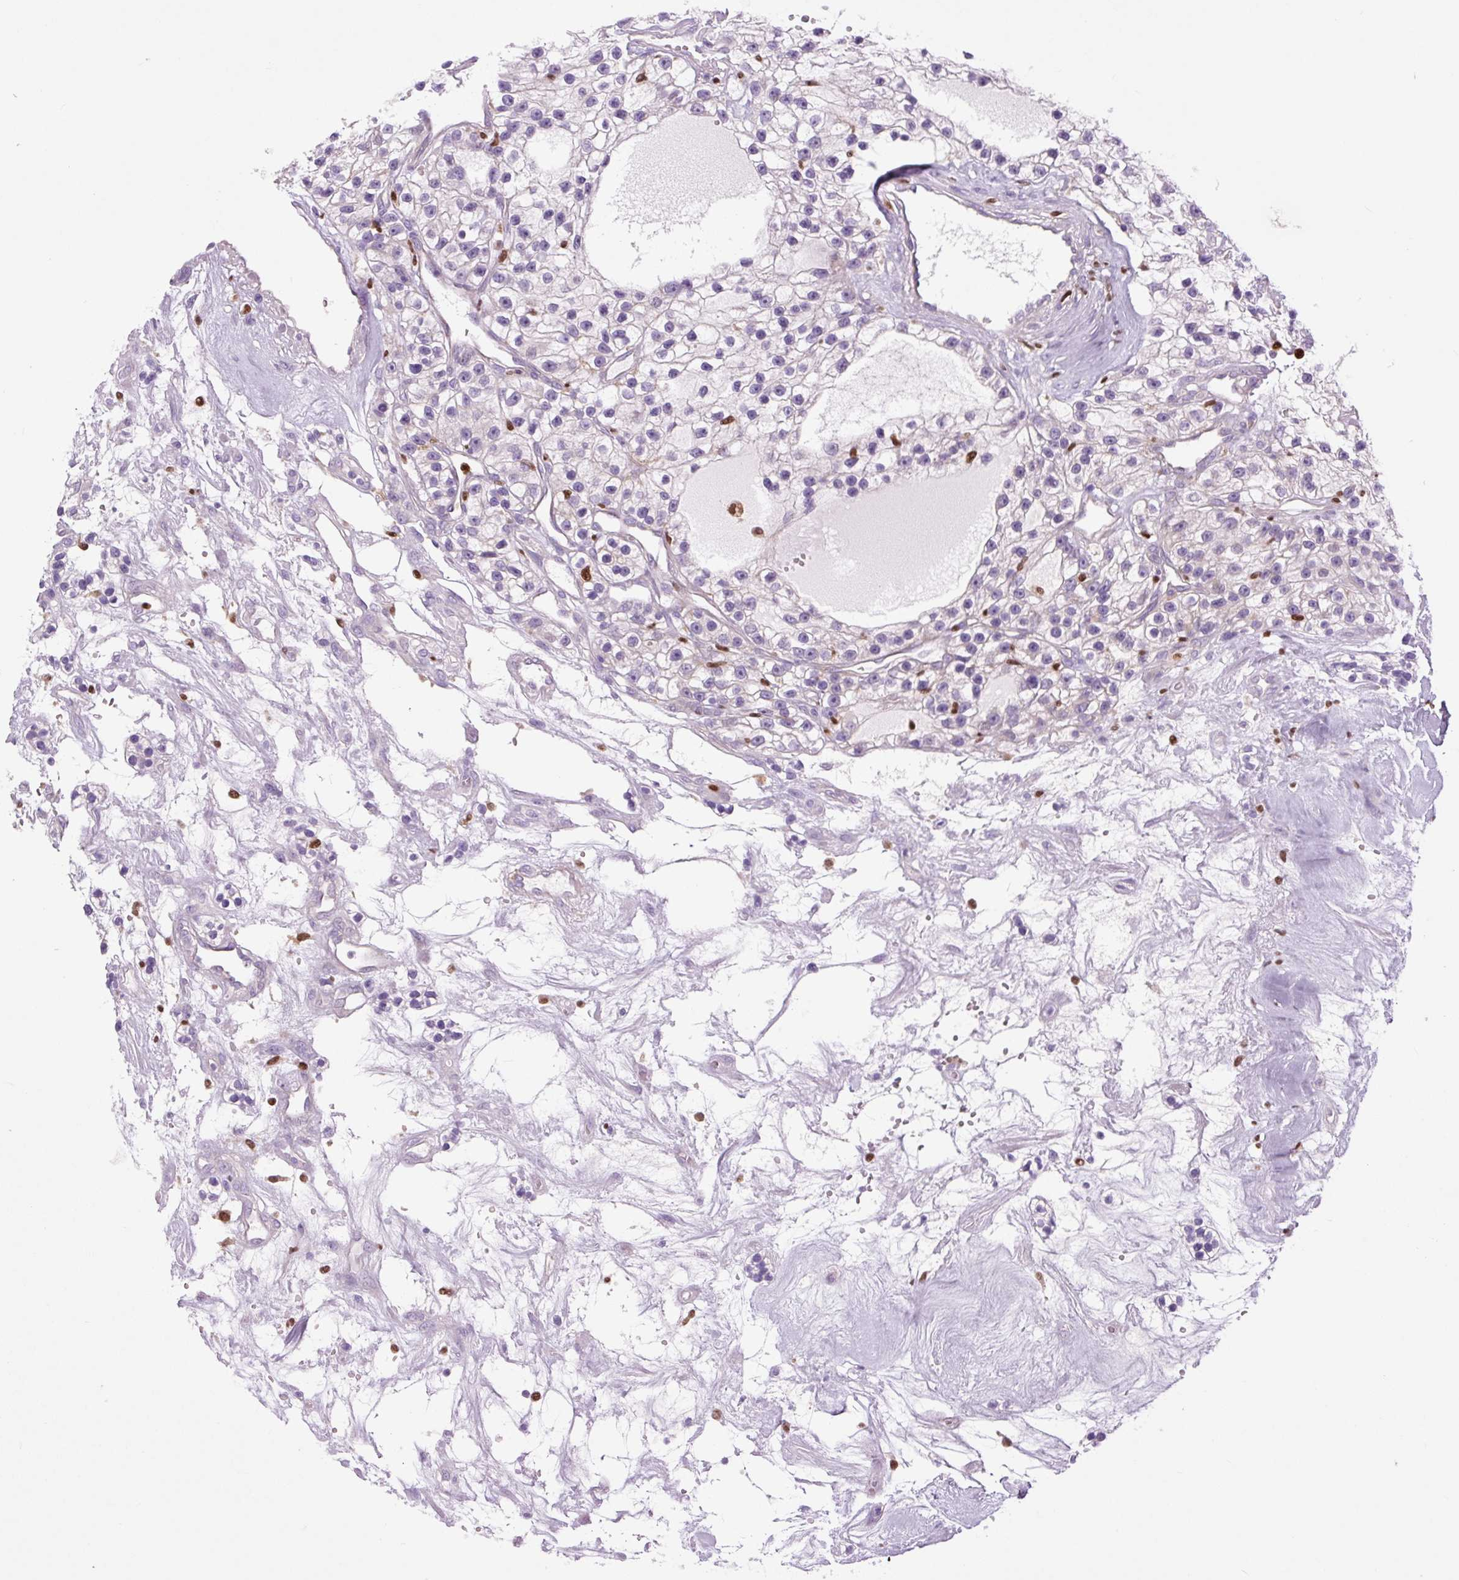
{"staining": {"intensity": "negative", "quantity": "none", "location": "none"}, "tissue": "renal cancer", "cell_type": "Tumor cells", "image_type": "cancer", "snomed": [{"axis": "morphology", "description": "Adenocarcinoma, NOS"}, {"axis": "topography", "description": "Kidney"}], "caption": "Tumor cells show no significant staining in renal adenocarcinoma.", "gene": "SPI1", "patient": {"sex": "female", "age": 57}}